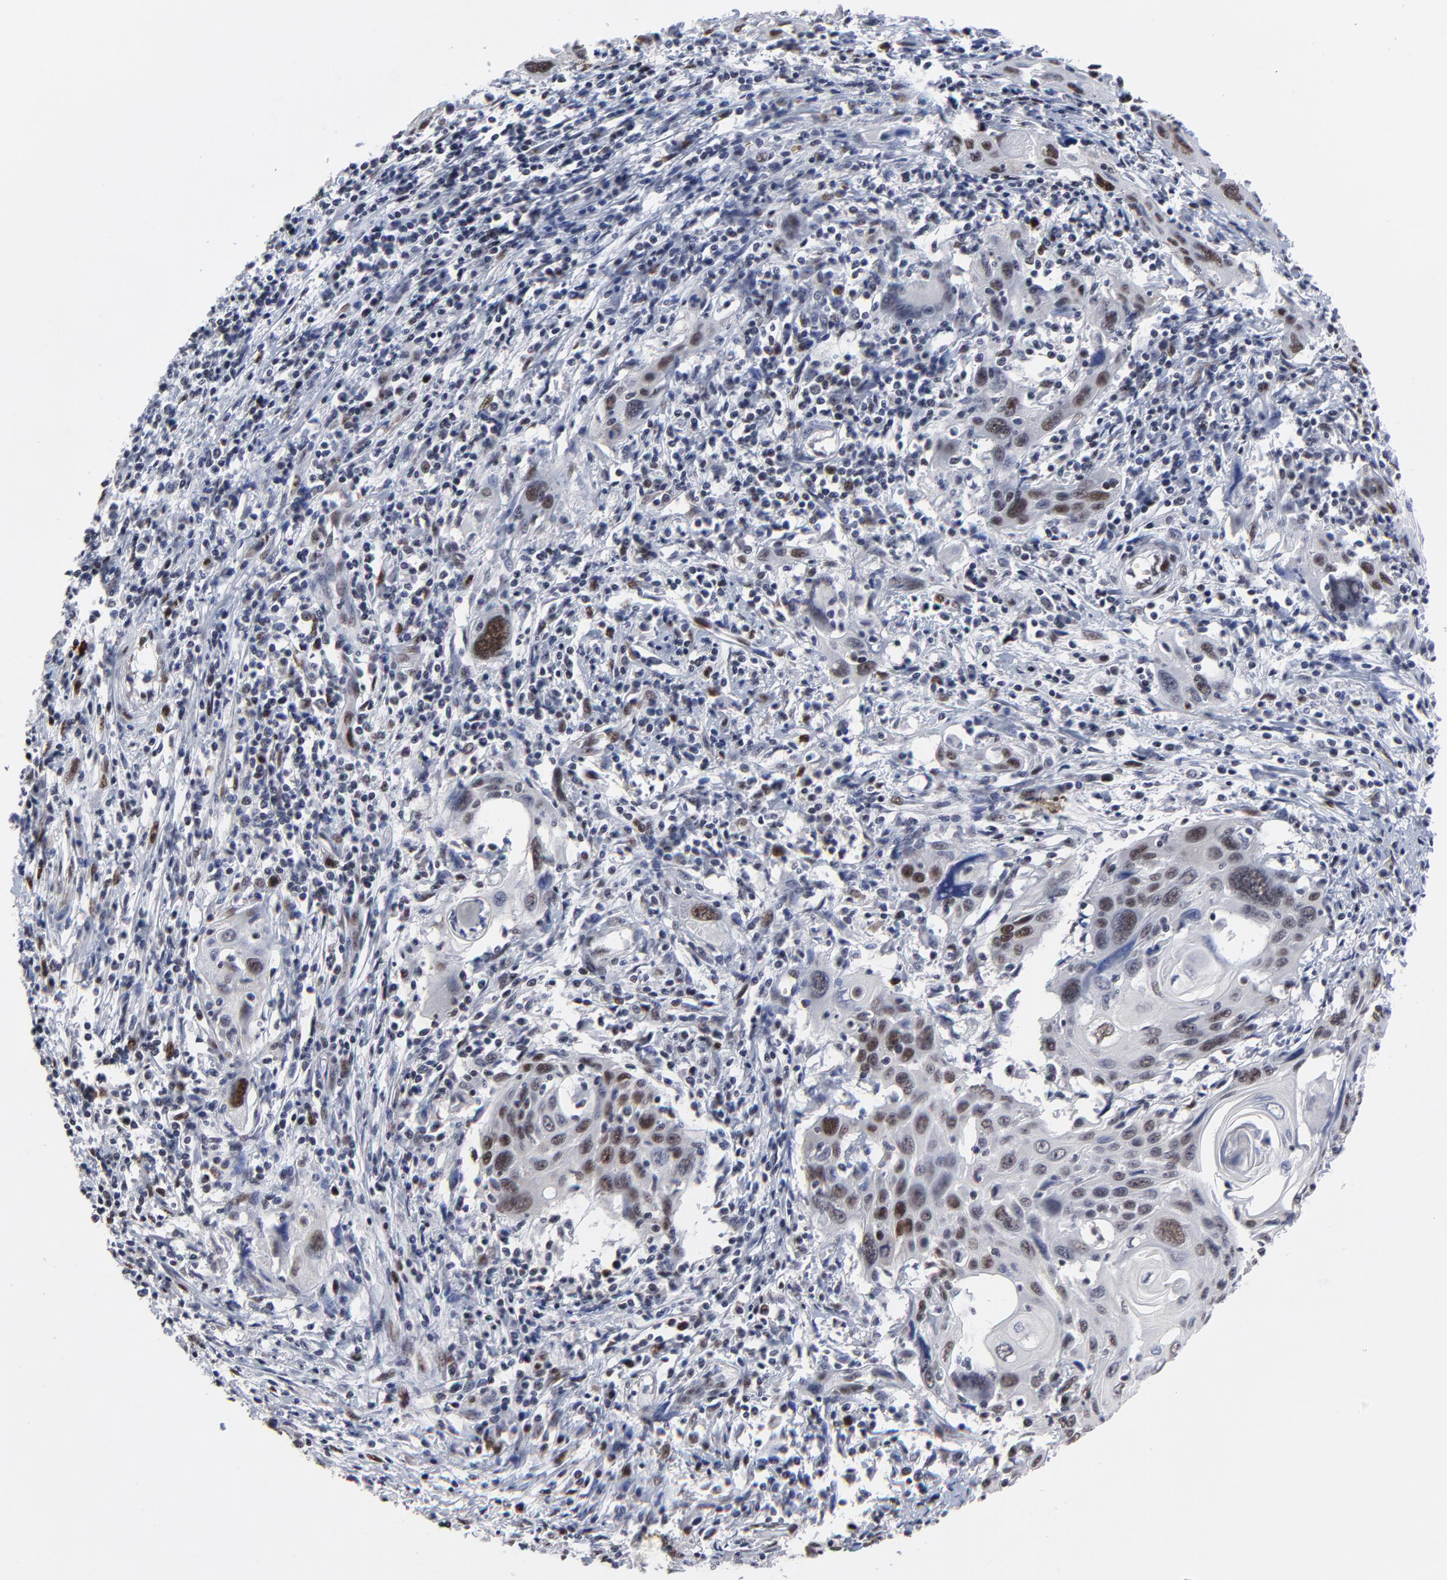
{"staining": {"intensity": "moderate", "quantity": "<25%", "location": "nuclear"}, "tissue": "cervical cancer", "cell_type": "Tumor cells", "image_type": "cancer", "snomed": [{"axis": "morphology", "description": "Squamous cell carcinoma, NOS"}, {"axis": "topography", "description": "Cervix"}], "caption": "Immunohistochemical staining of human cervical squamous cell carcinoma demonstrates low levels of moderate nuclear staining in approximately <25% of tumor cells.", "gene": "OGFOD1", "patient": {"sex": "female", "age": 54}}